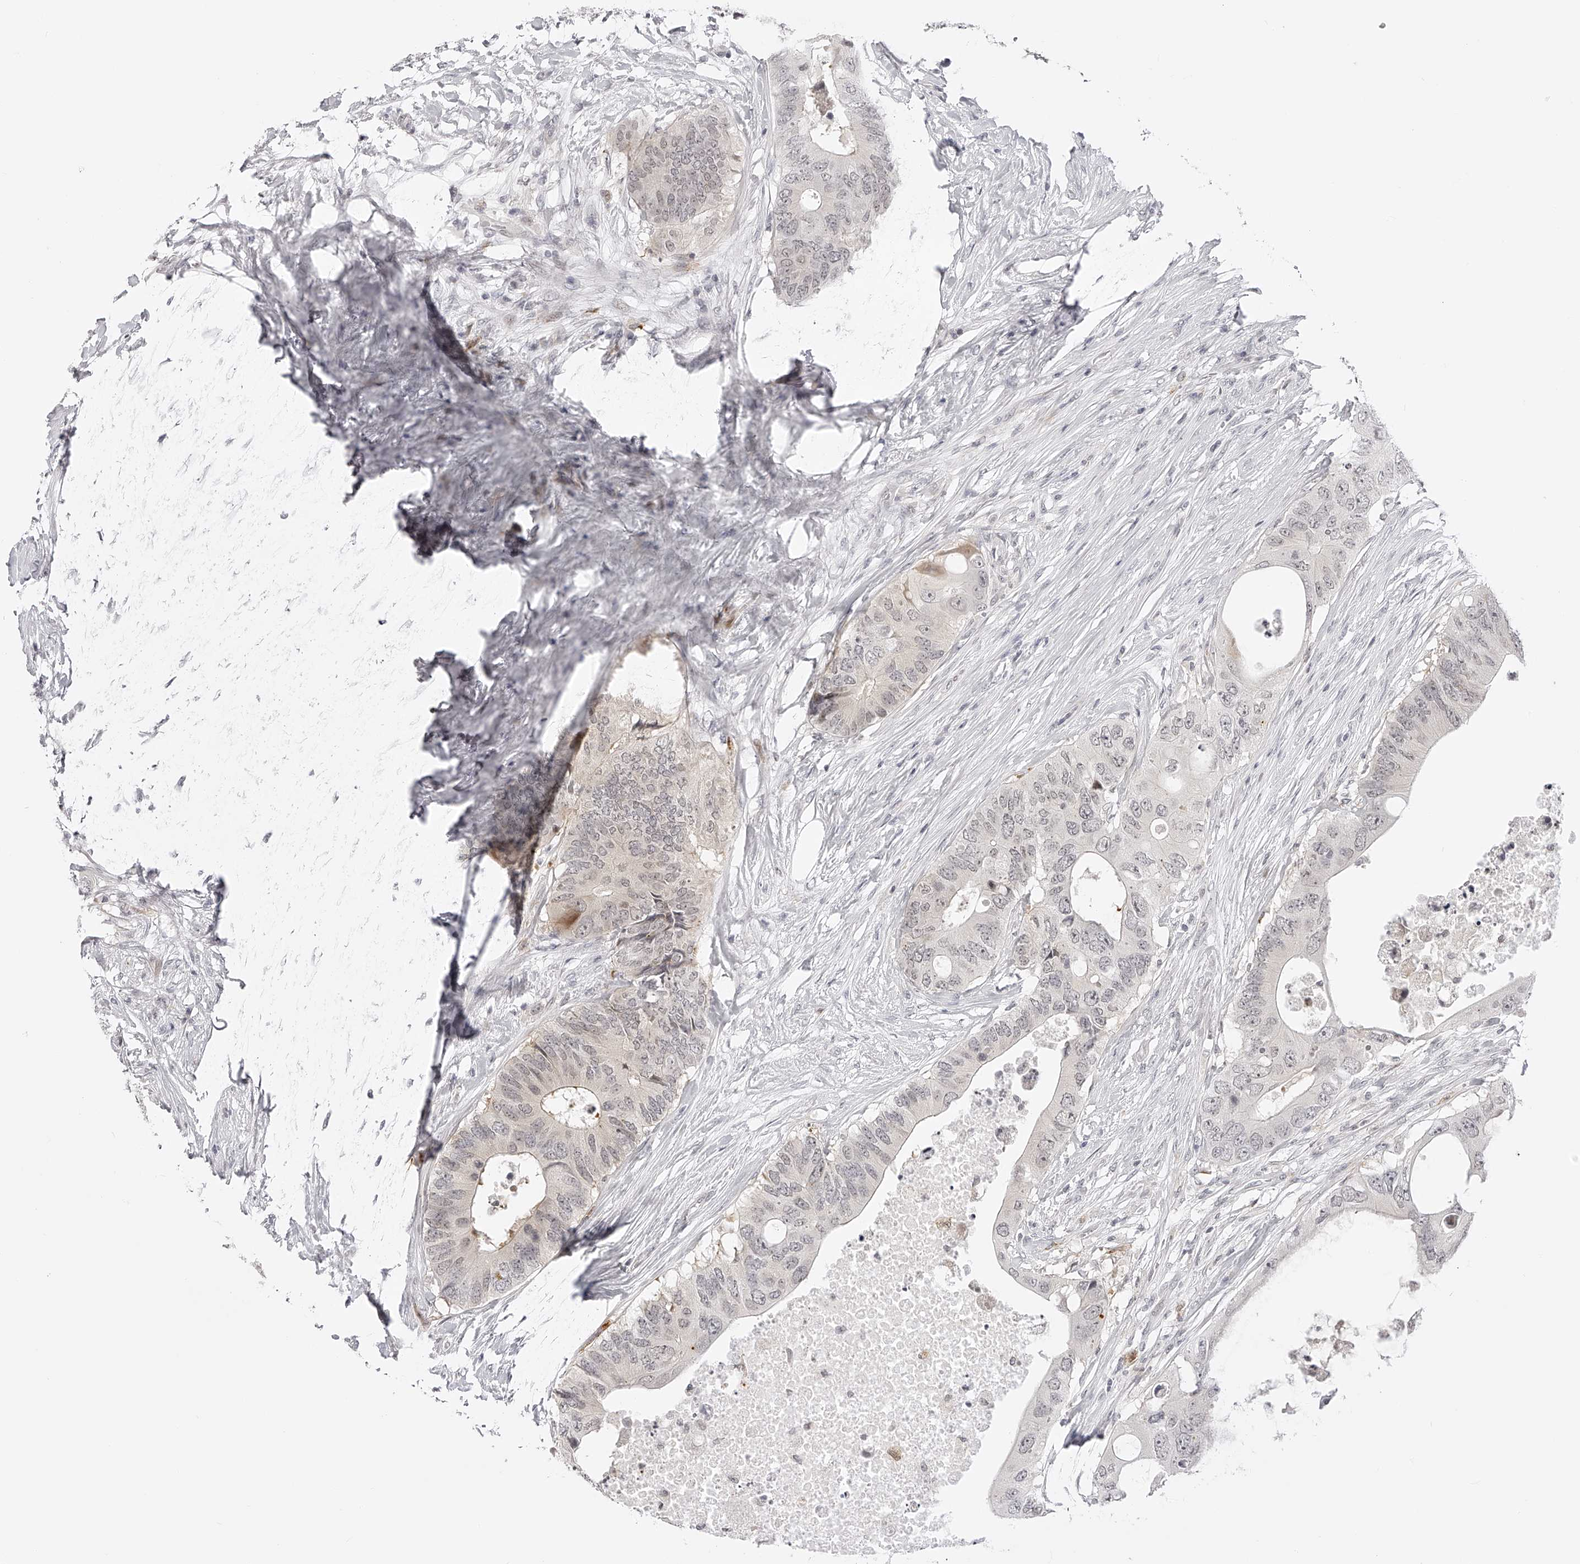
{"staining": {"intensity": "weak", "quantity": "25%-75%", "location": "nuclear"}, "tissue": "colorectal cancer", "cell_type": "Tumor cells", "image_type": "cancer", "snomed": [{"axis": "morphology", "description": "Adenocarcinoma, NOS"}, {"axis": "topography", "description": "Colon"}], "caption": "Immunohistochemical staining of colorectal cancer displays low levels of weak nuclear protein expression in about 25%-75% of tumor cells. (DAB = brown stain, brightfield microscopy at high magnification).", "gene": "PLEKHG1", "patient": {"sex": "male", "age": 71}}